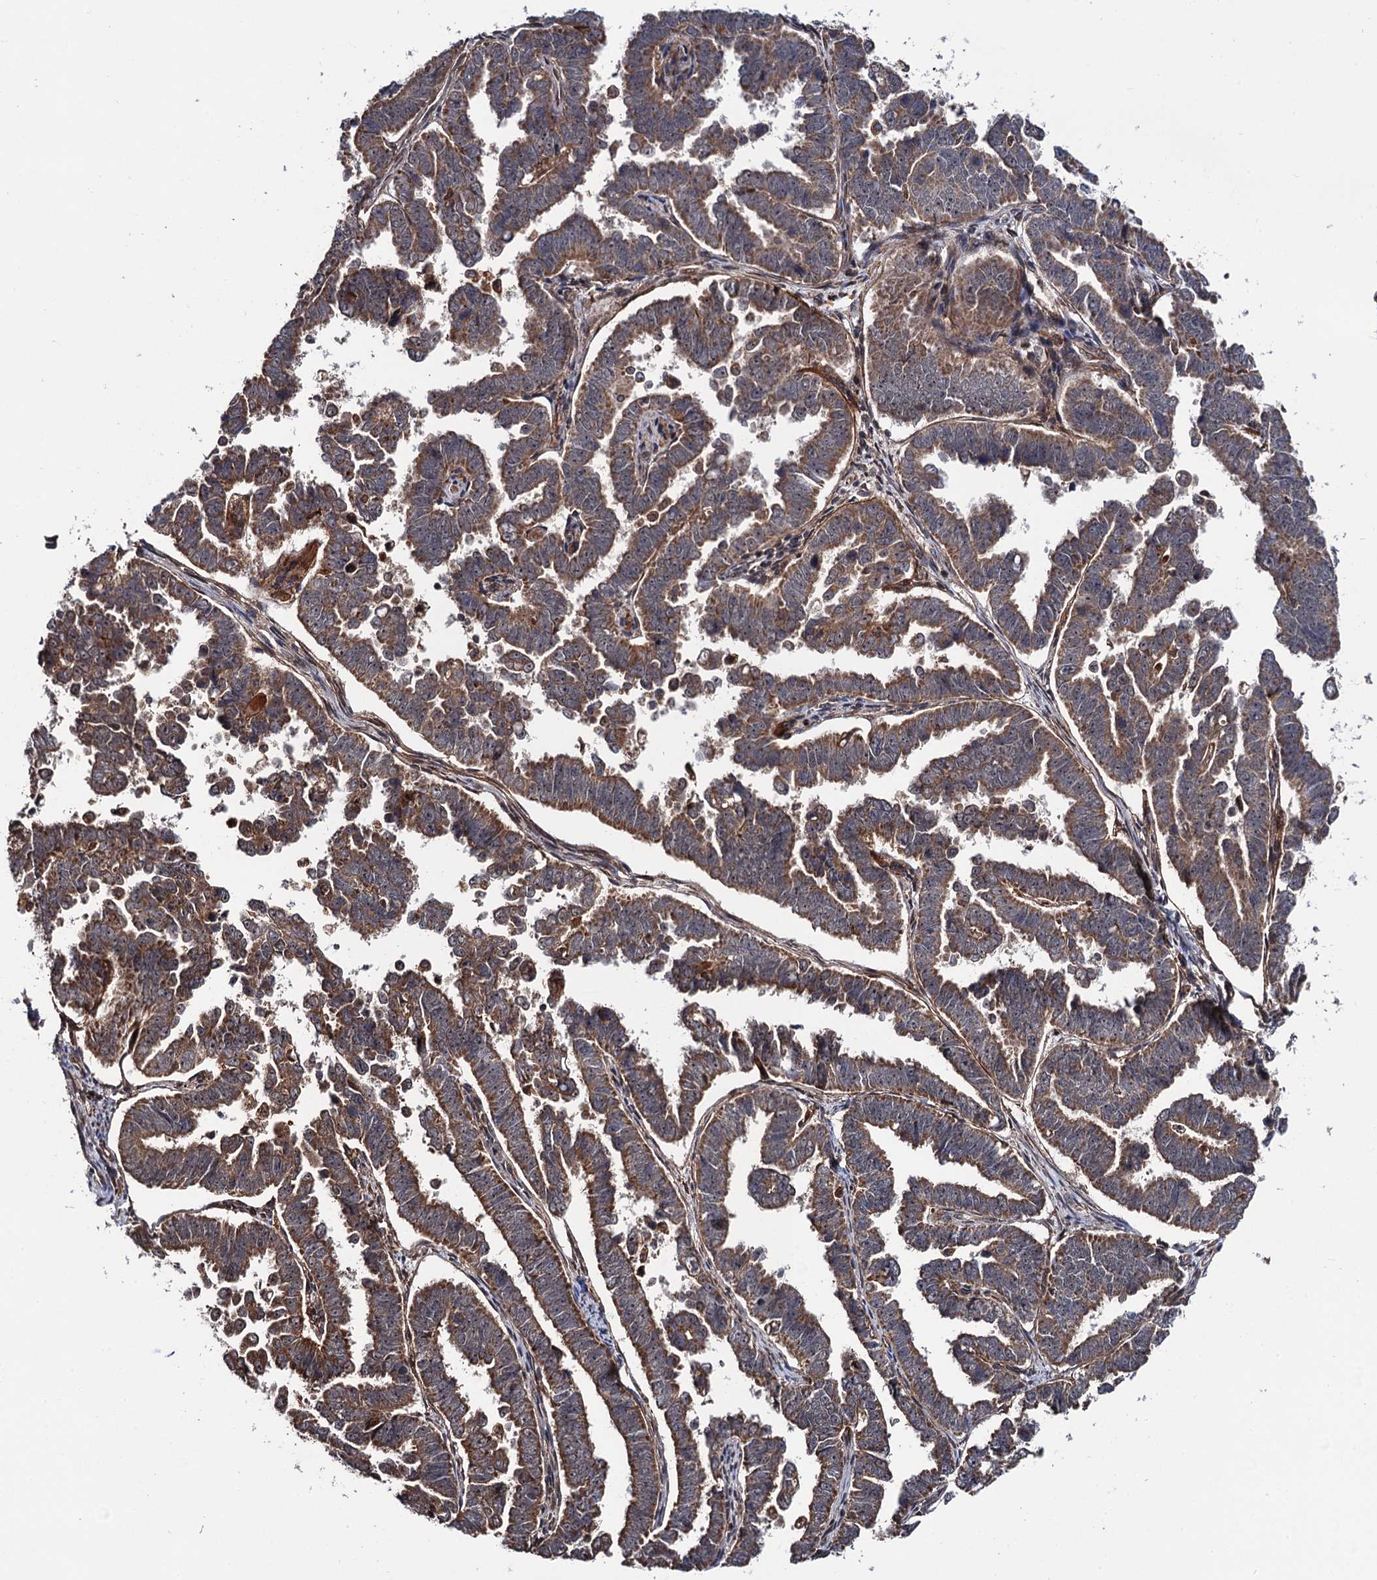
{"staining": {"intensity": "moderate", "quantity": ">75%", "location": "cytoplasmic/membranous"}, "tissue": "endometrial cancer", "cell_type": "Tumor cells", "image_type": "cancer", "snomed": [{"axis": "morphology", "description": "Adenocarcinoma, NOS"}, {"axis": "topography", "description": "Endometrium"}], "caption": "A high-resolution image shows IHC staining of adenocarcinoma (endometrial), which exhibits moderate cytoplasmic/membranous expression in about >75% of tumor cells.", "gene": "FSIP1", "patient": {"sex": "female", "age": 75}}